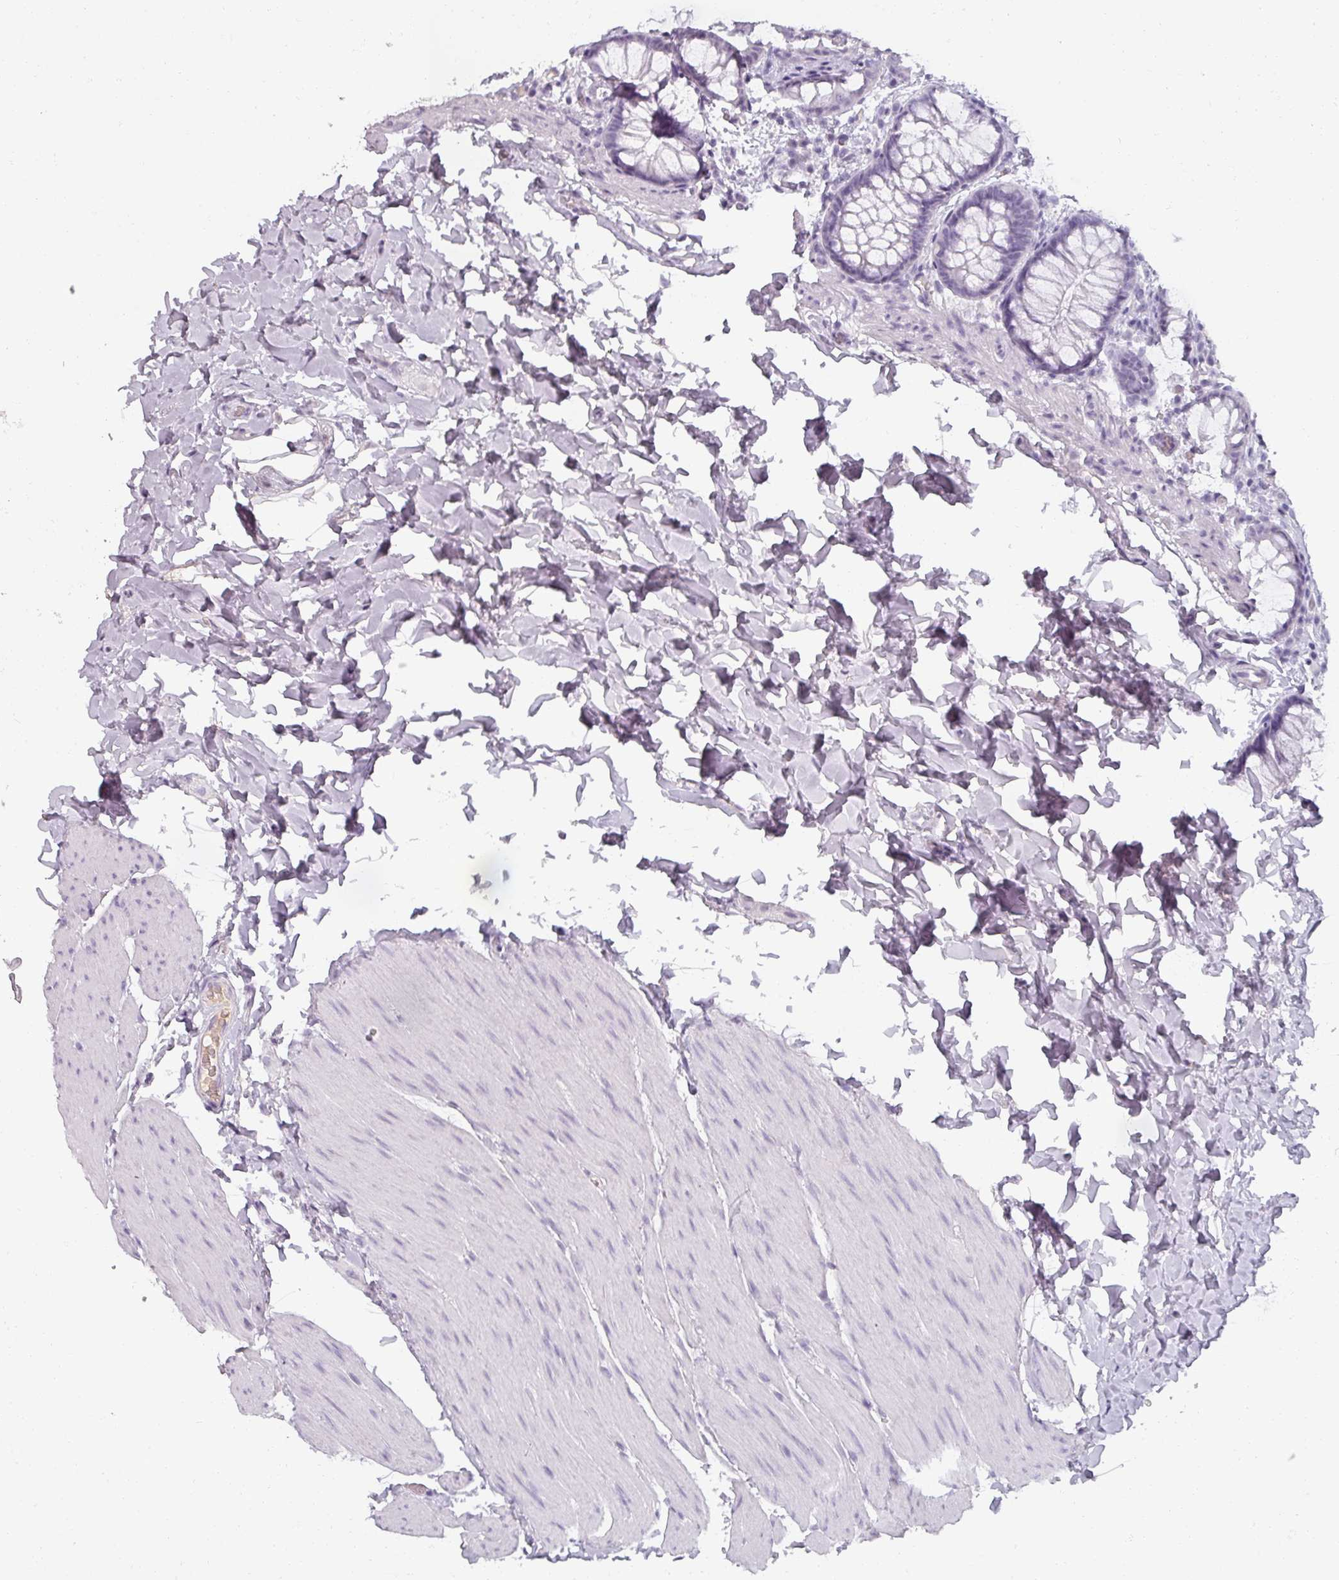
{"staining": {"intensity": "negative", "quantity": "none", "location": "none"}, "tissue": "colon", "cell_type": "Endothelial cells", "image_type": "normal", "snomed": [{"axis": "morphology", "description": "Normal tissue, NOS"}, {"axis": "topography", "description": "Colon"}], "caption": "This is a histopathology image of immunohistochemistry (IHC) staining of benign colon, which shows no positivity in endothelial cells. (Immunohistochemistry (ihc), brightfield microscopy, high magnification).", "gene": "REG3A", "patient": {"sex": "male", "age": 46}}